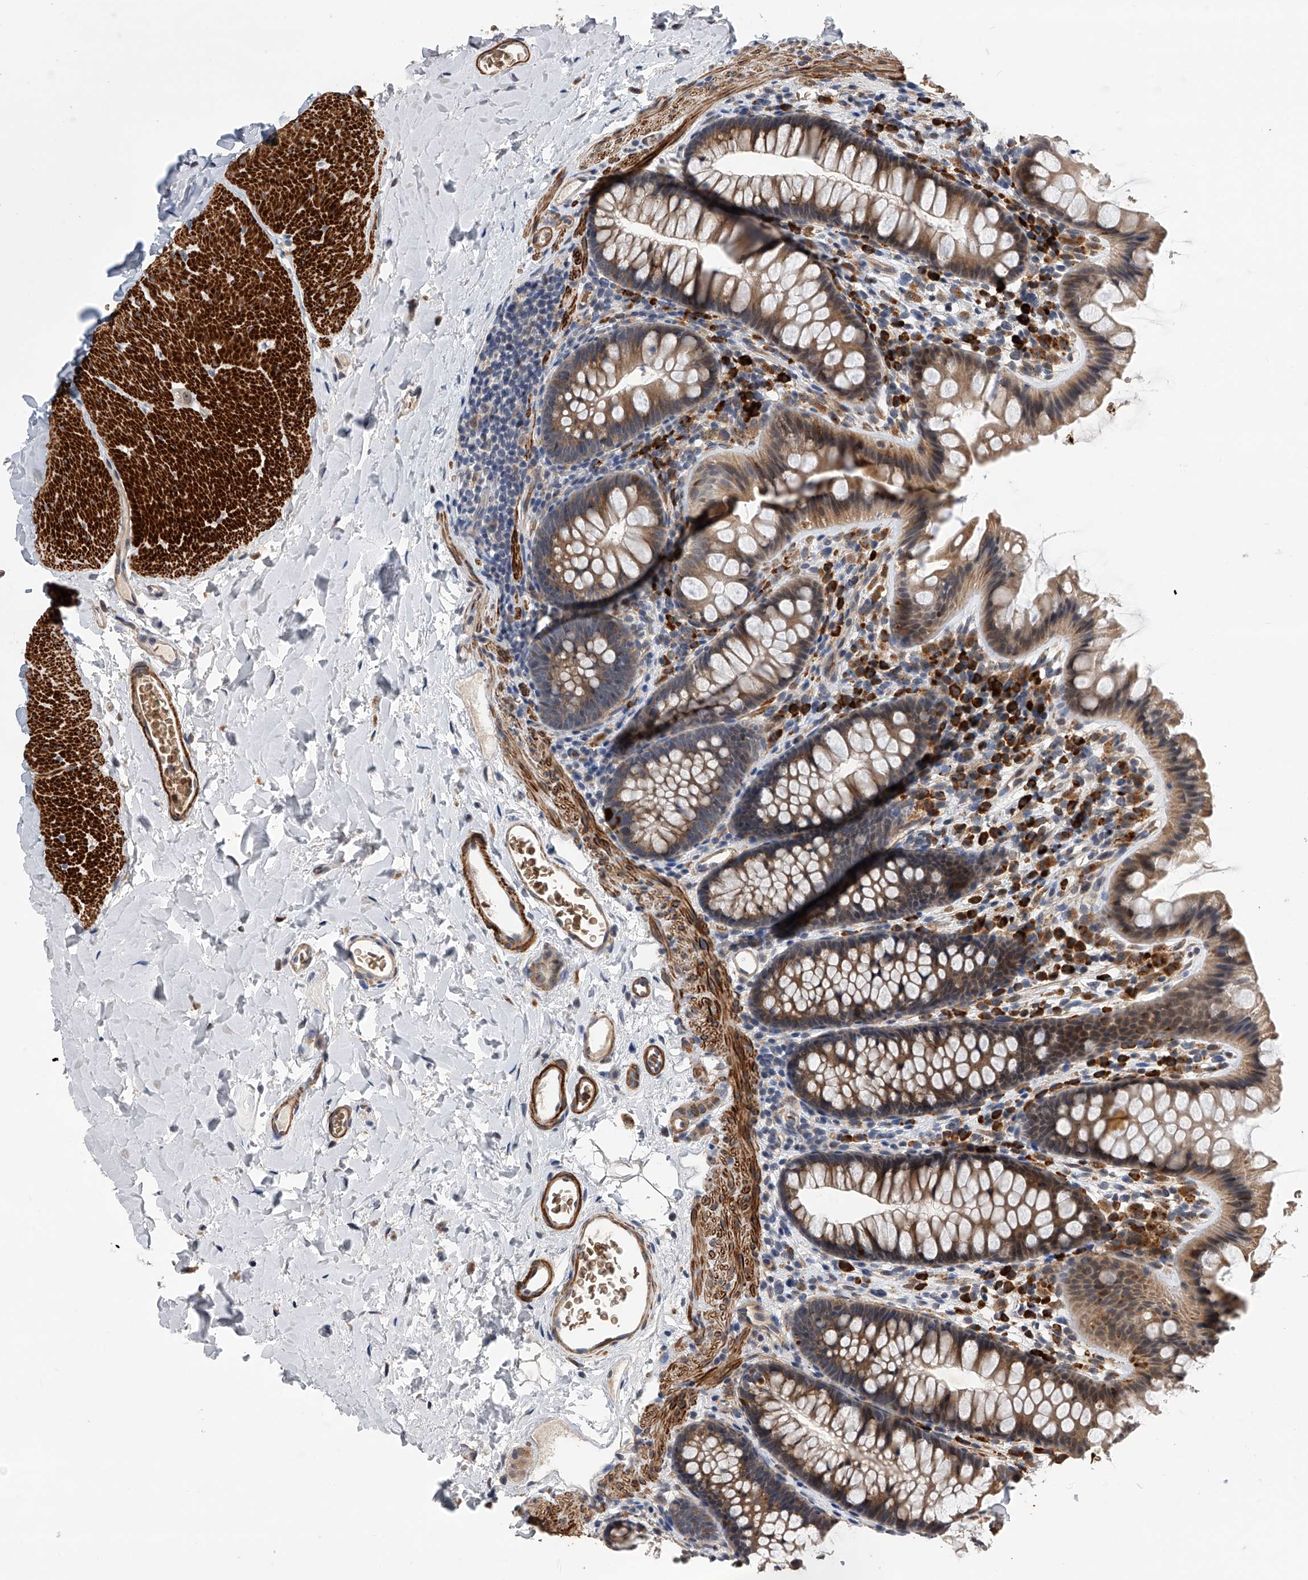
{"staining": {"intensity": "negative", "quantity": "none", "location": "none"}, "tissue": "colon", "cell_type": "Endothelial cells", "image_type": "normal", "snomed": [{"axis": "morphology", "description": "Normal tissue, NOS"}, {"axis": "topography", "description": "Colon"}], "caption": "Endothelial cells show no significant positivity in unremarkable colon. (Immunohistochemistry (ihc), brightfield microscopy, high magnification).", "gene": "SPOCK1", "patient": {"sex": "female", "age": 62}}